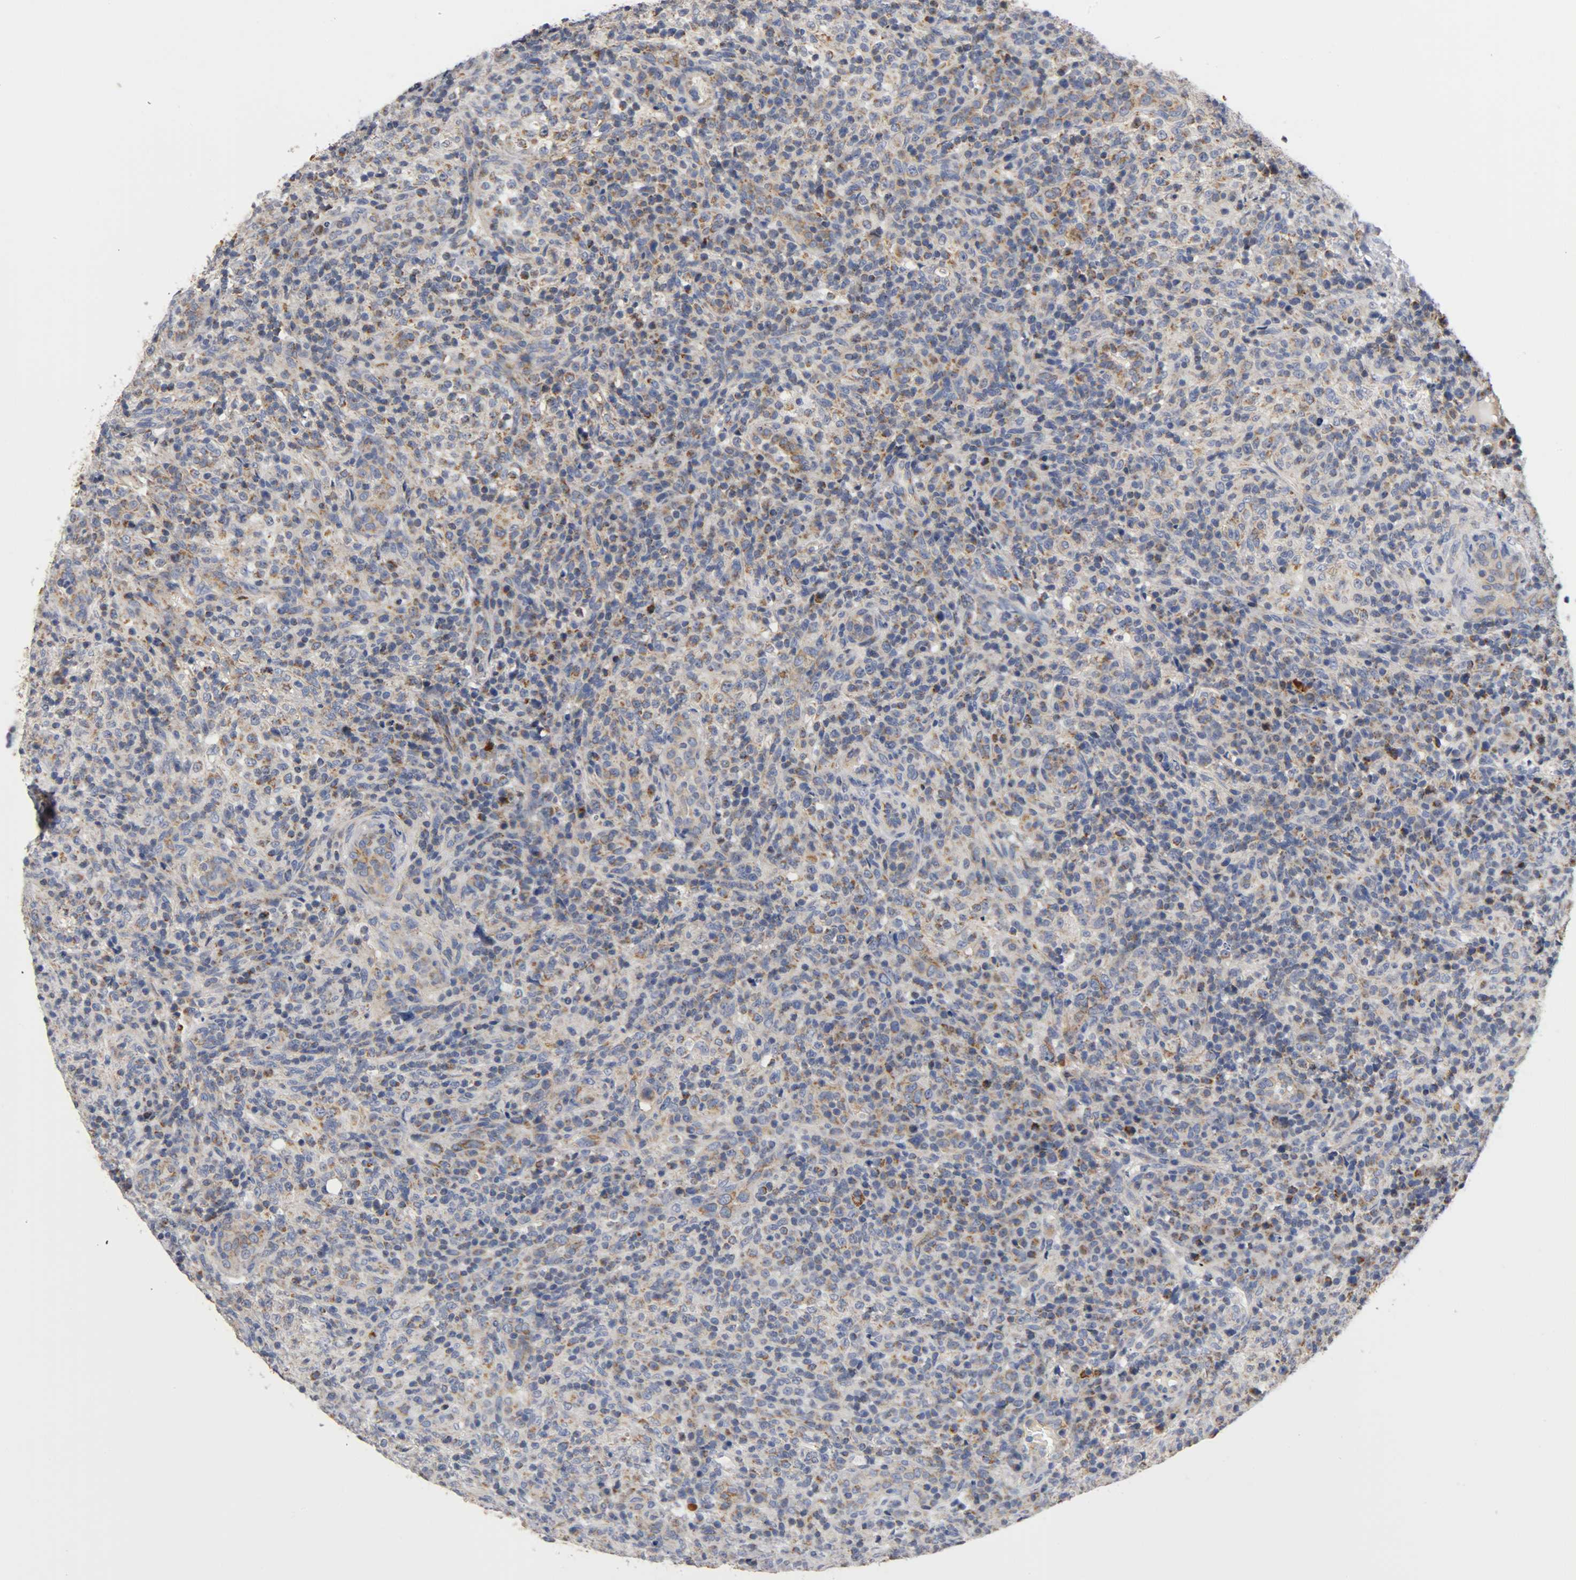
{"staining": {"intensity": "negative", "quantity": "none", "location": "none"}, "tissue": "lymphoma", "cell_type": "Tumor cells", "image_type": "cancer", "snomed": [{"axis": "morphology", "description": "Malignant lymphoma, non-Hodgkin's type, High grade"}, {"axis": "topography", "description": "Lymph node"}], "caption": "Immunohistochemistry (IHC) of high-grade malignant lymphoma, non-Hodgkin's type demonstrates no expression in tumor cells.", "gene": "PCSK6", "patient": {"sex": "female", "age": 76}}